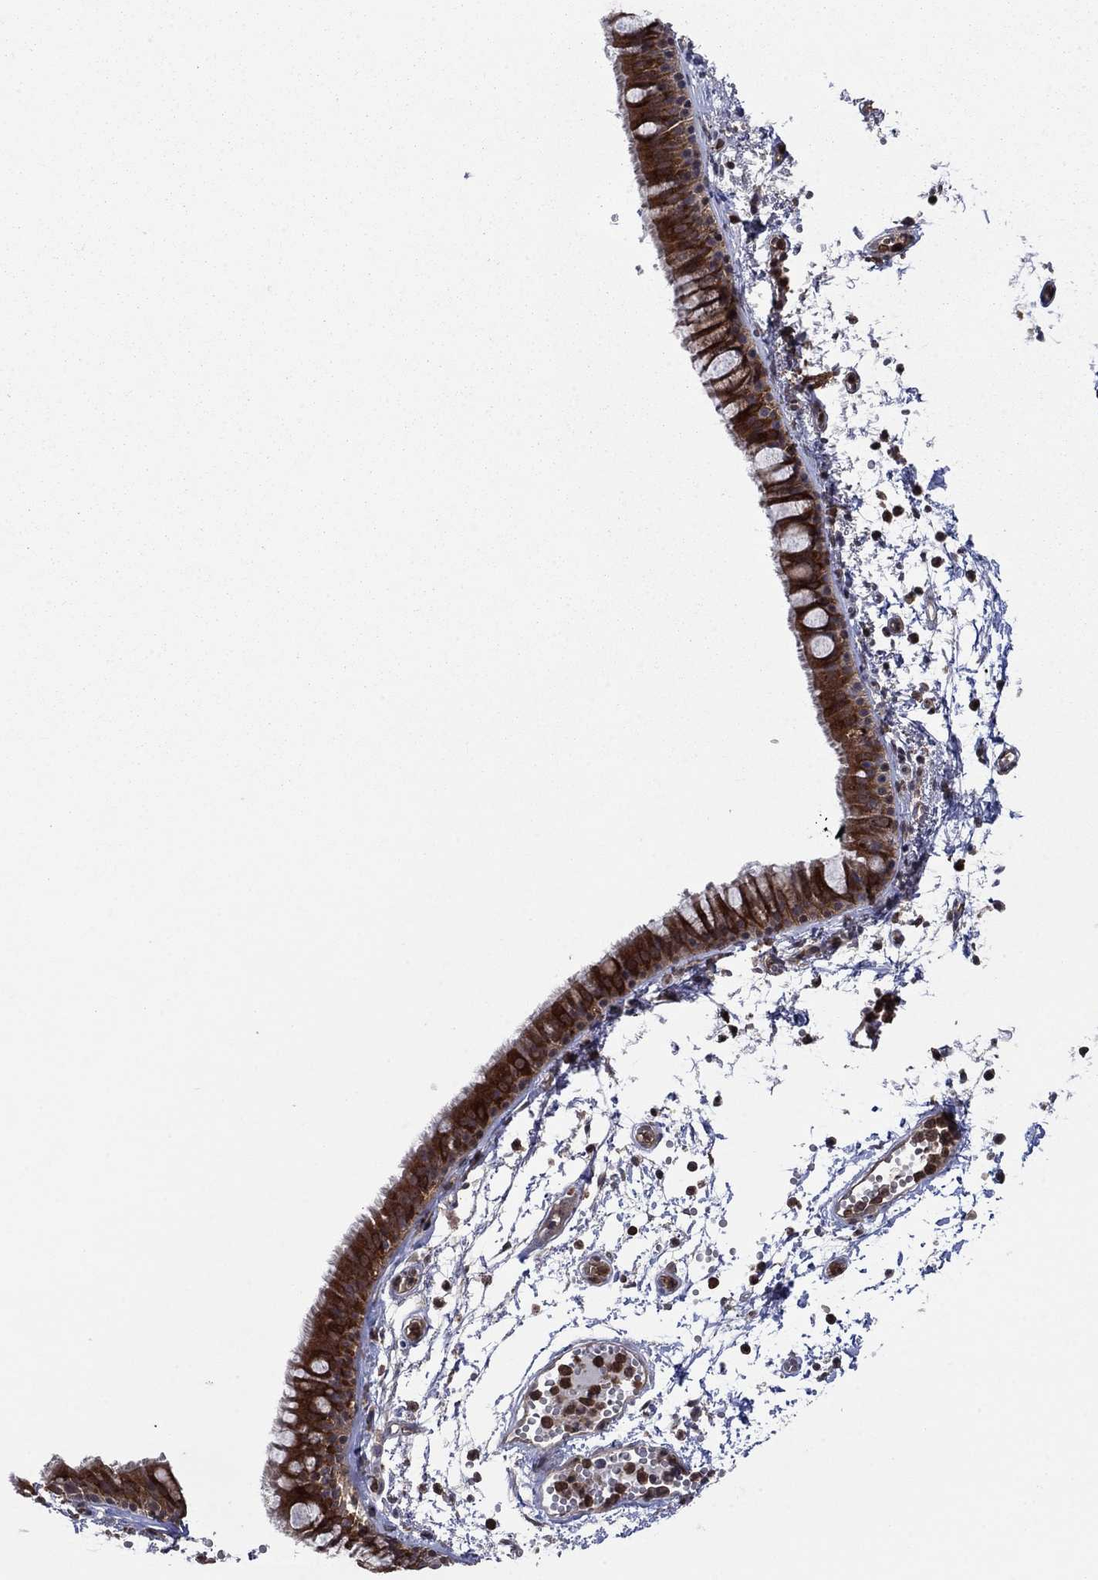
{"staining": {"intensity": "strong", "quantity": ">75%", "location": "cytoplasmic/membranous"}, "tissue": "bronchus", "cell_type": "Respiratory epithelial cells", "image_type": "normal", "snomed": [{"axis": "morphology", "description": "Normal tissue, NOS"}, {"axis": "topography", "description": "Cartilage tissue"}, {"axis": "topography", "description": "Bronchus"}], "caption": "Strong cytoplasmic/membranous expression is present in about >75% of respiratory epithelial cells in benign bronchus.", "gene": "CACYBP", "patient": {"sex": "male", "age": 66}}